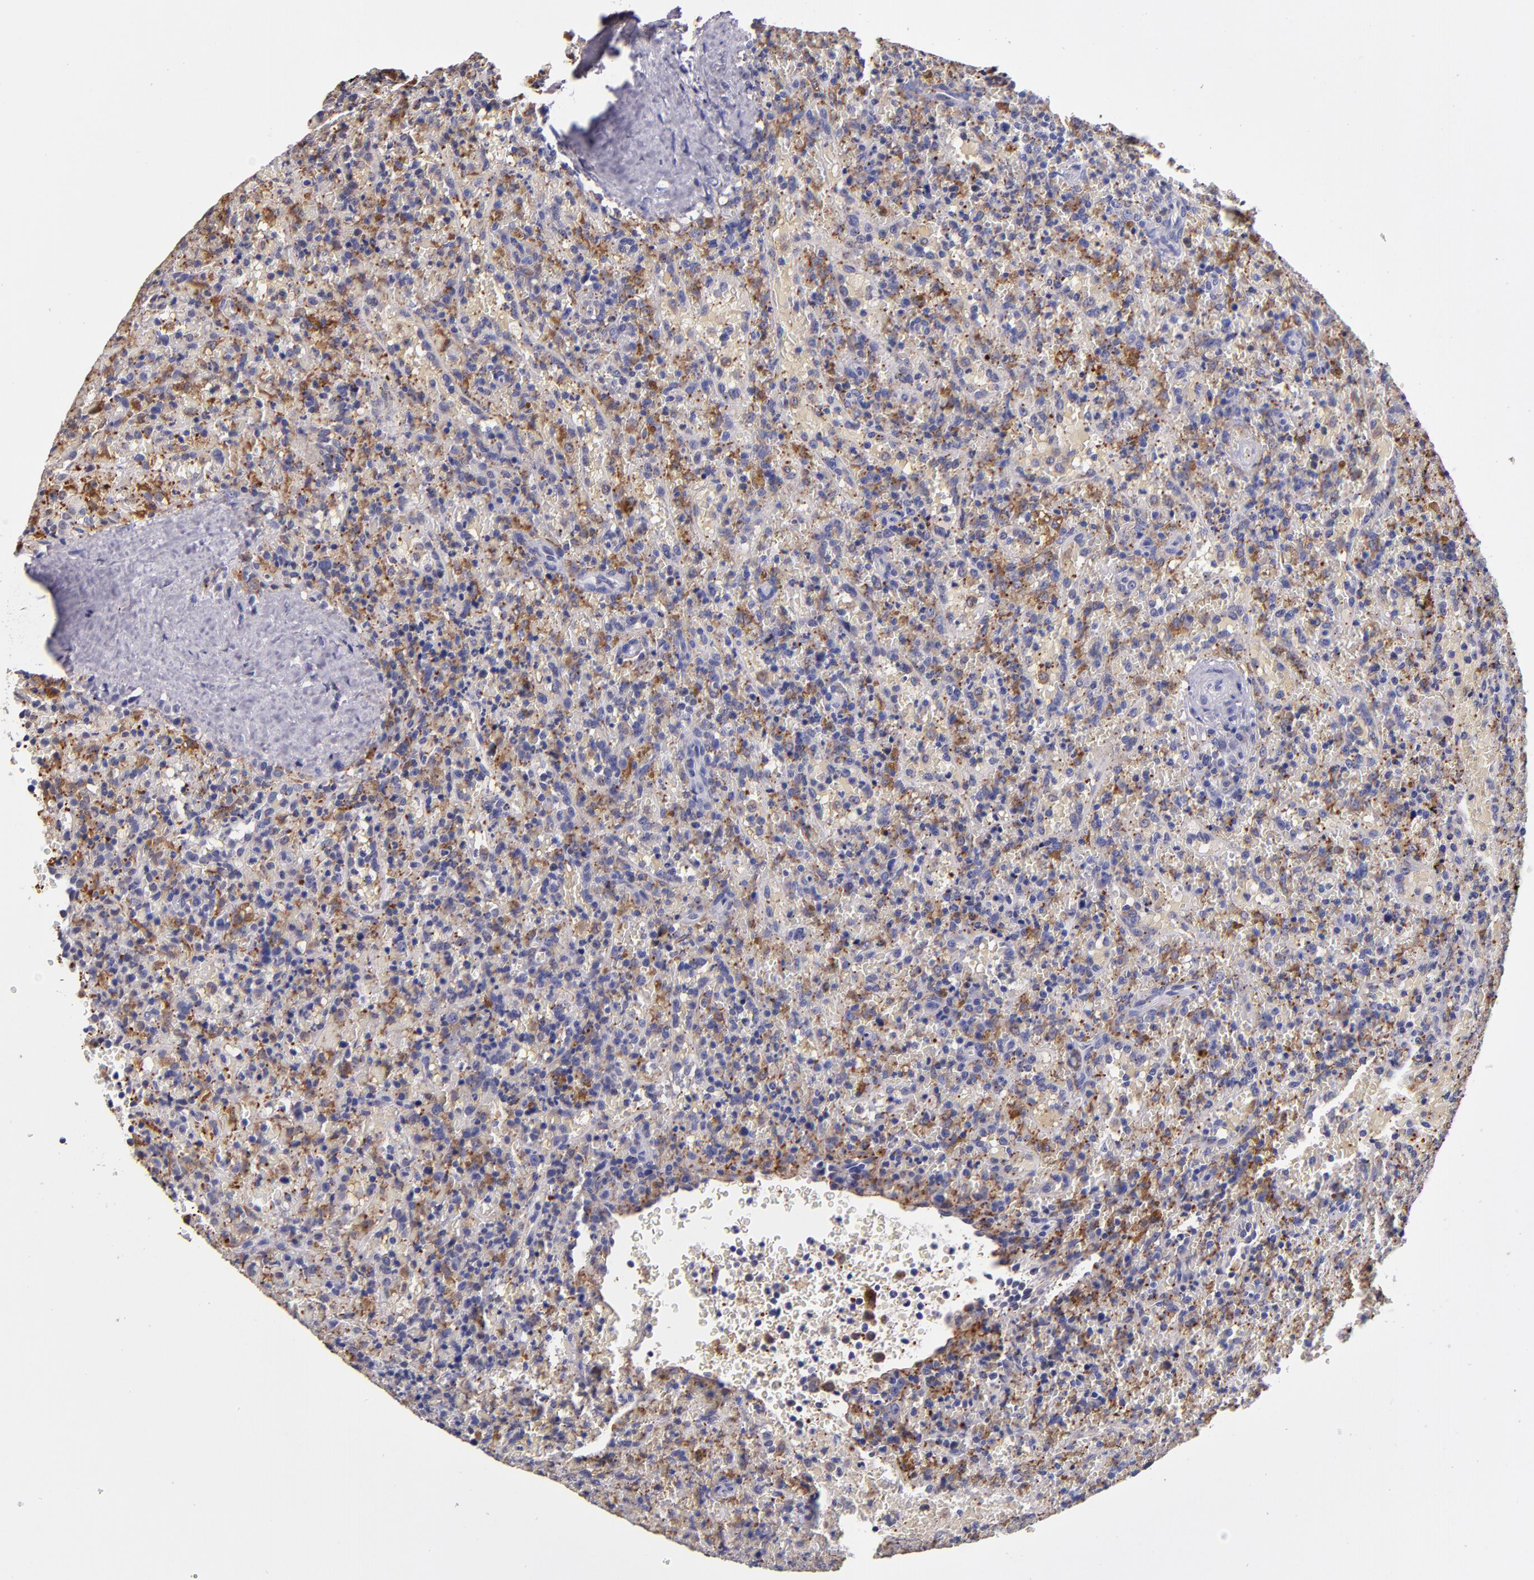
{"staining": {"intensity": "negative", "quantity": "none", "location": "none"}, "tissue": "lymphoma", "cell_type": "Tumor cells", "image_type": "cancer", "snomed": [{"axis": "morphology", "description": "Malignant lymphoma, non-Hodgkin's type, High grade"}, {"axis": "topography", "description": "Spleen"}, {"axis": "topography", "description": "Lymph node"}], "caption": "High-grade malignant lymphoma, non-Hodgkin's type was stained to show a protein in brown. There is no significant expression in tumor cells.", "gene": "SELP", "patient": {"sex": "female", "age": 70}}